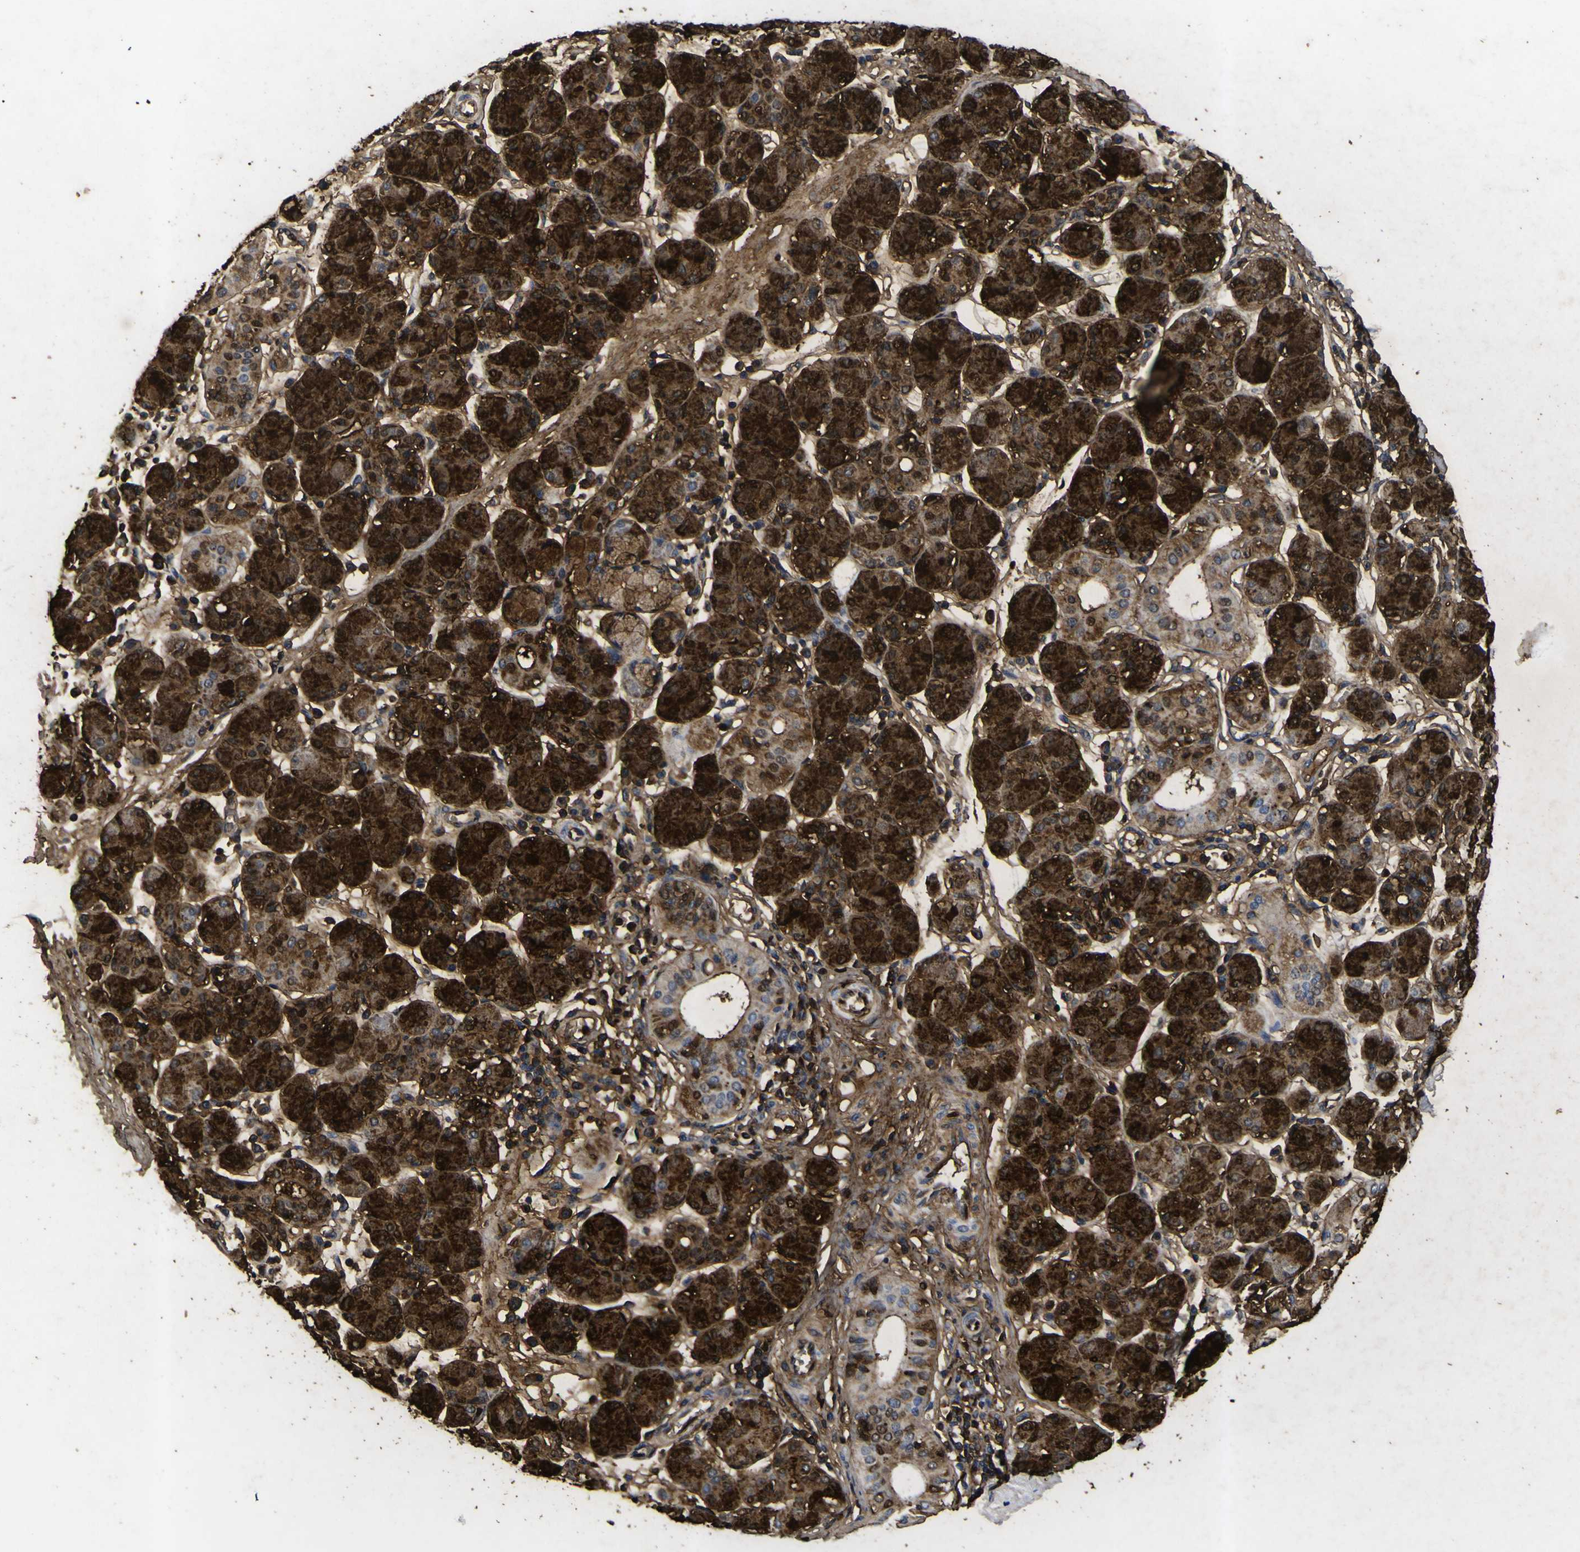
{"staining": {"intensity": "strong", "quantity": ">75%", "location": "cytoplasmic/membranous"}, "tissue": "salivary gland", "cell_type": "Glandular cells", "image_type": "normal", "snomed": [{"axis": "morphology", "description": "Normal tissue, NOS"}, {"axis": "morphology", "description": "Inflammation, NOS"}, {"axis": "topography", "description": "Lymph node"}, {"axis": "topography", "description": "Salivary gland"}], "caption": "A brown stain shows strong cytoplasmic/membranous staining of a protein in glandular cells of normal human salivary gland.", "gene": "VASN", "patient": {"sex": "male", "age": 3}}